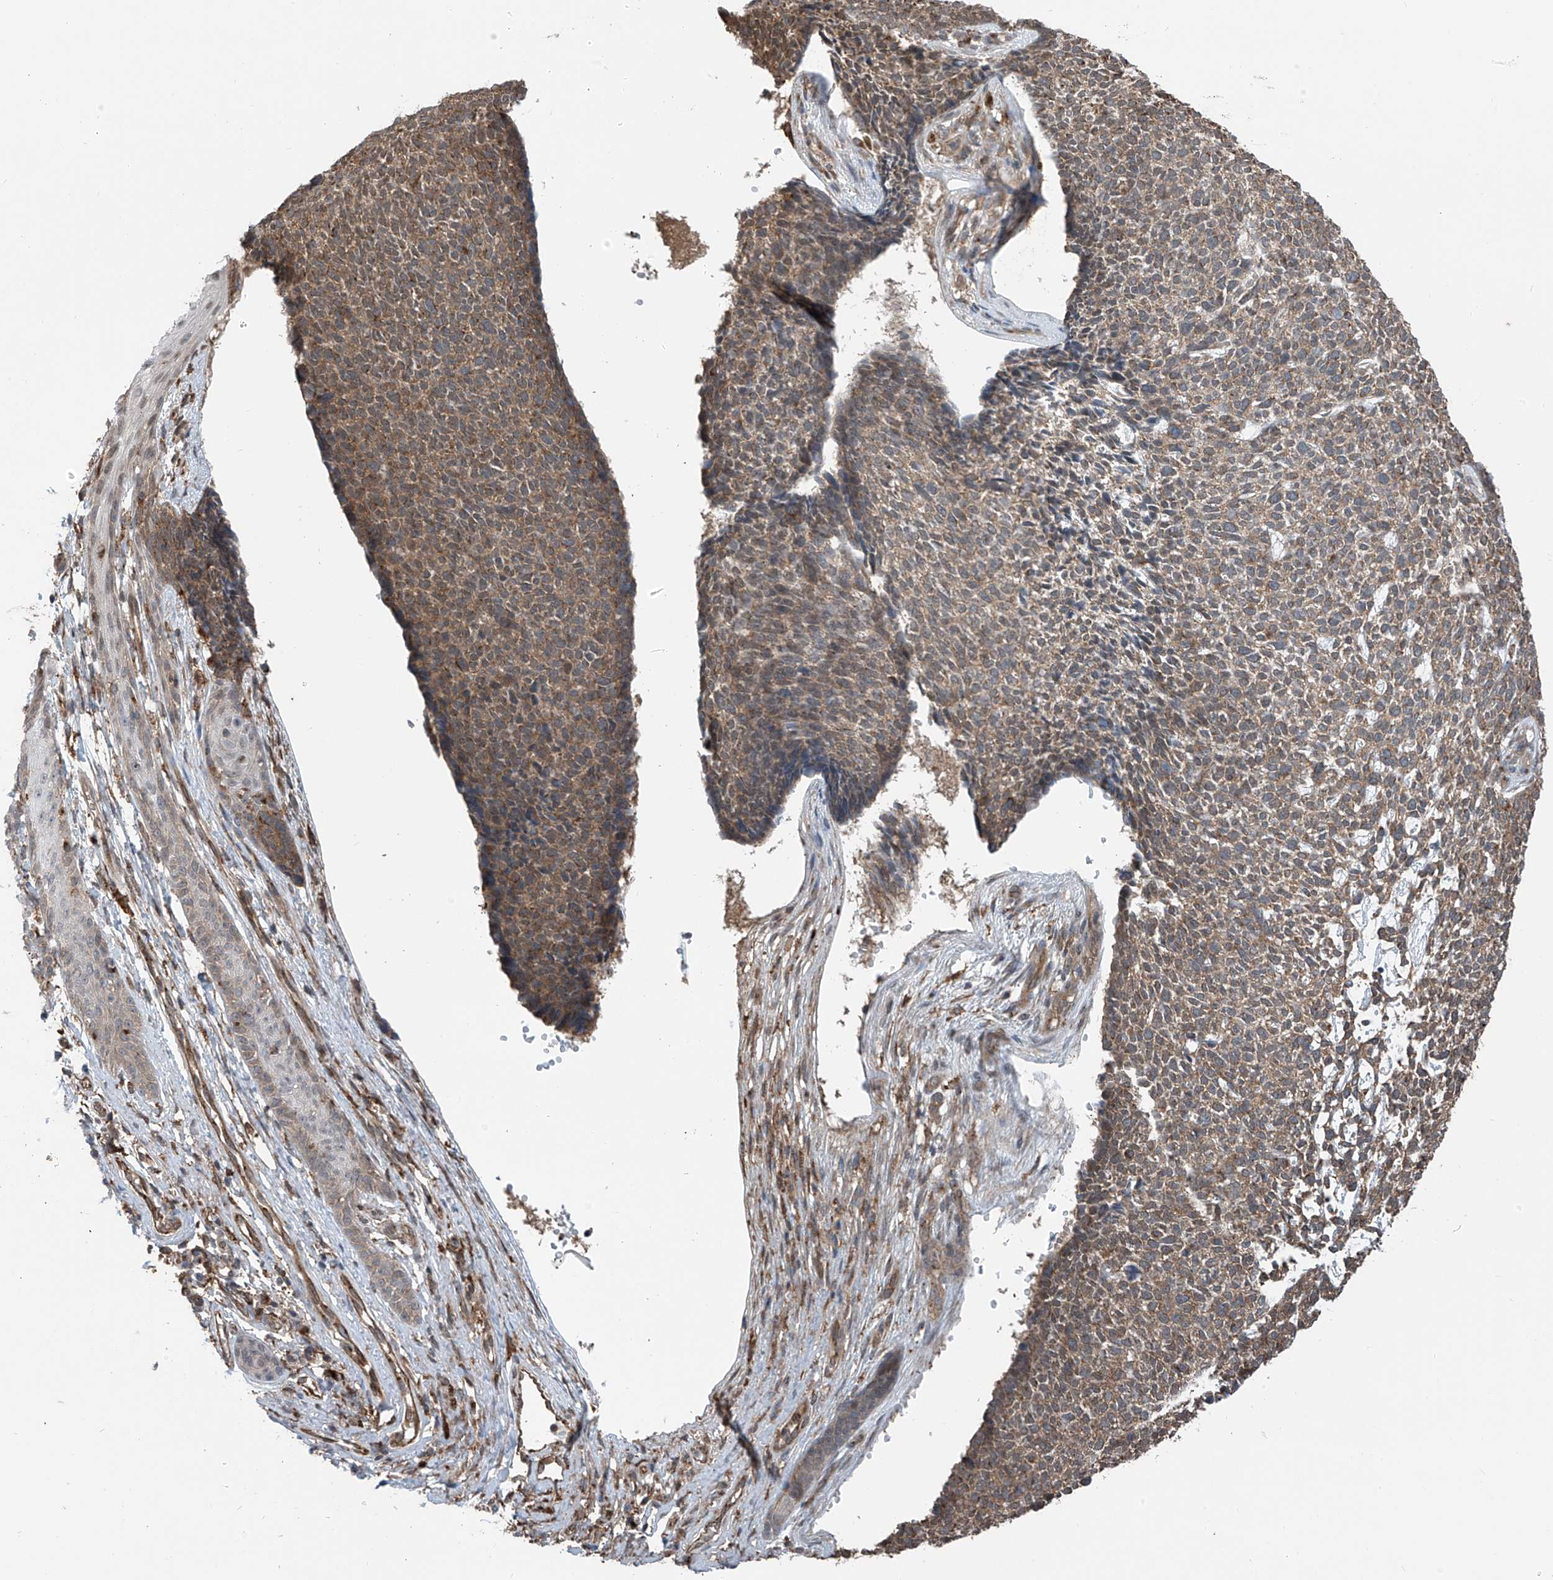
{"staining": {"intensity": "moderate", "quantity": ">75%", "location": "cytoplasmic/membranous"}, "tissue": "skin cancer", "cell_type": "Tumor cells", "image_type": "cancer", "snomed": [{"axis": "morphology", "description": "Basal cell carcinoma"}, {"axis": "topography", "description": "Skin"}], "caption": "Immunohistochemical staining of skin cancer exhibits moderate cytoplasmic/membranous protein staining in approximately >75% of tumor cells.", "gene": "ZNF189", "patient": {"sex": "female", "age": 84}}